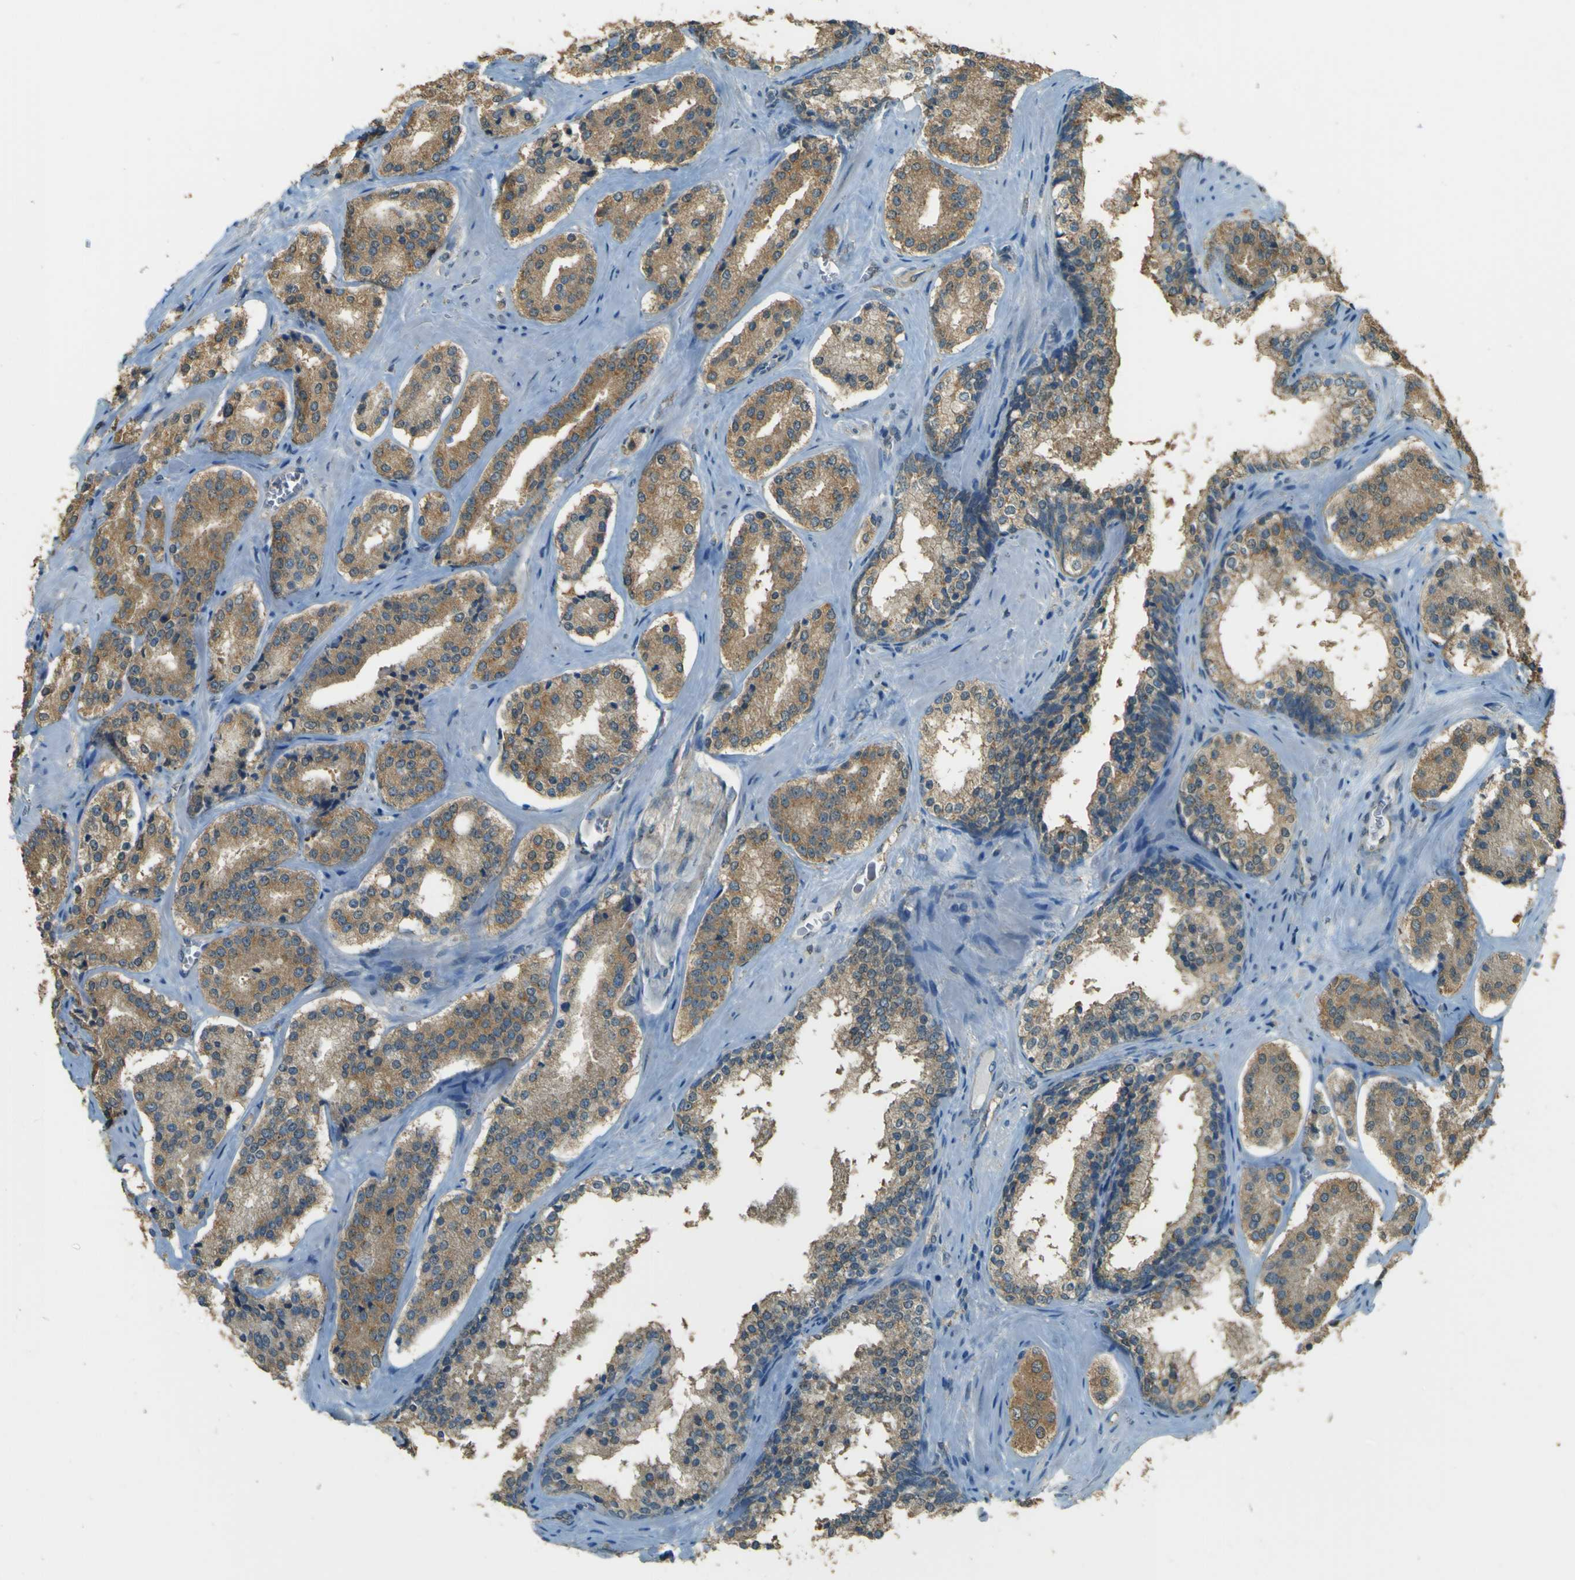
{"staining": {"intensity": "moderate", "quantity": ">75%", "location": "cytoplasmic/membranous"}, "tissue": "prostate cancer", "cell_type": "Tumor cells", "image_type": "cancer", "snomed": [{"axis": "morphology", "description": "Adenocarcinoma, High grade"}, {"axis": "topography", "description": "Prostate"}], "caption": "Human high-grade adenocarcinoma (prostate) stained with a brown dye exhibits moderate cytoplasmic/membranous positive staining in about >75% of tumor cells.", "gene": "GOLGA1", "patient": {"sex": "male", "age": 60}}